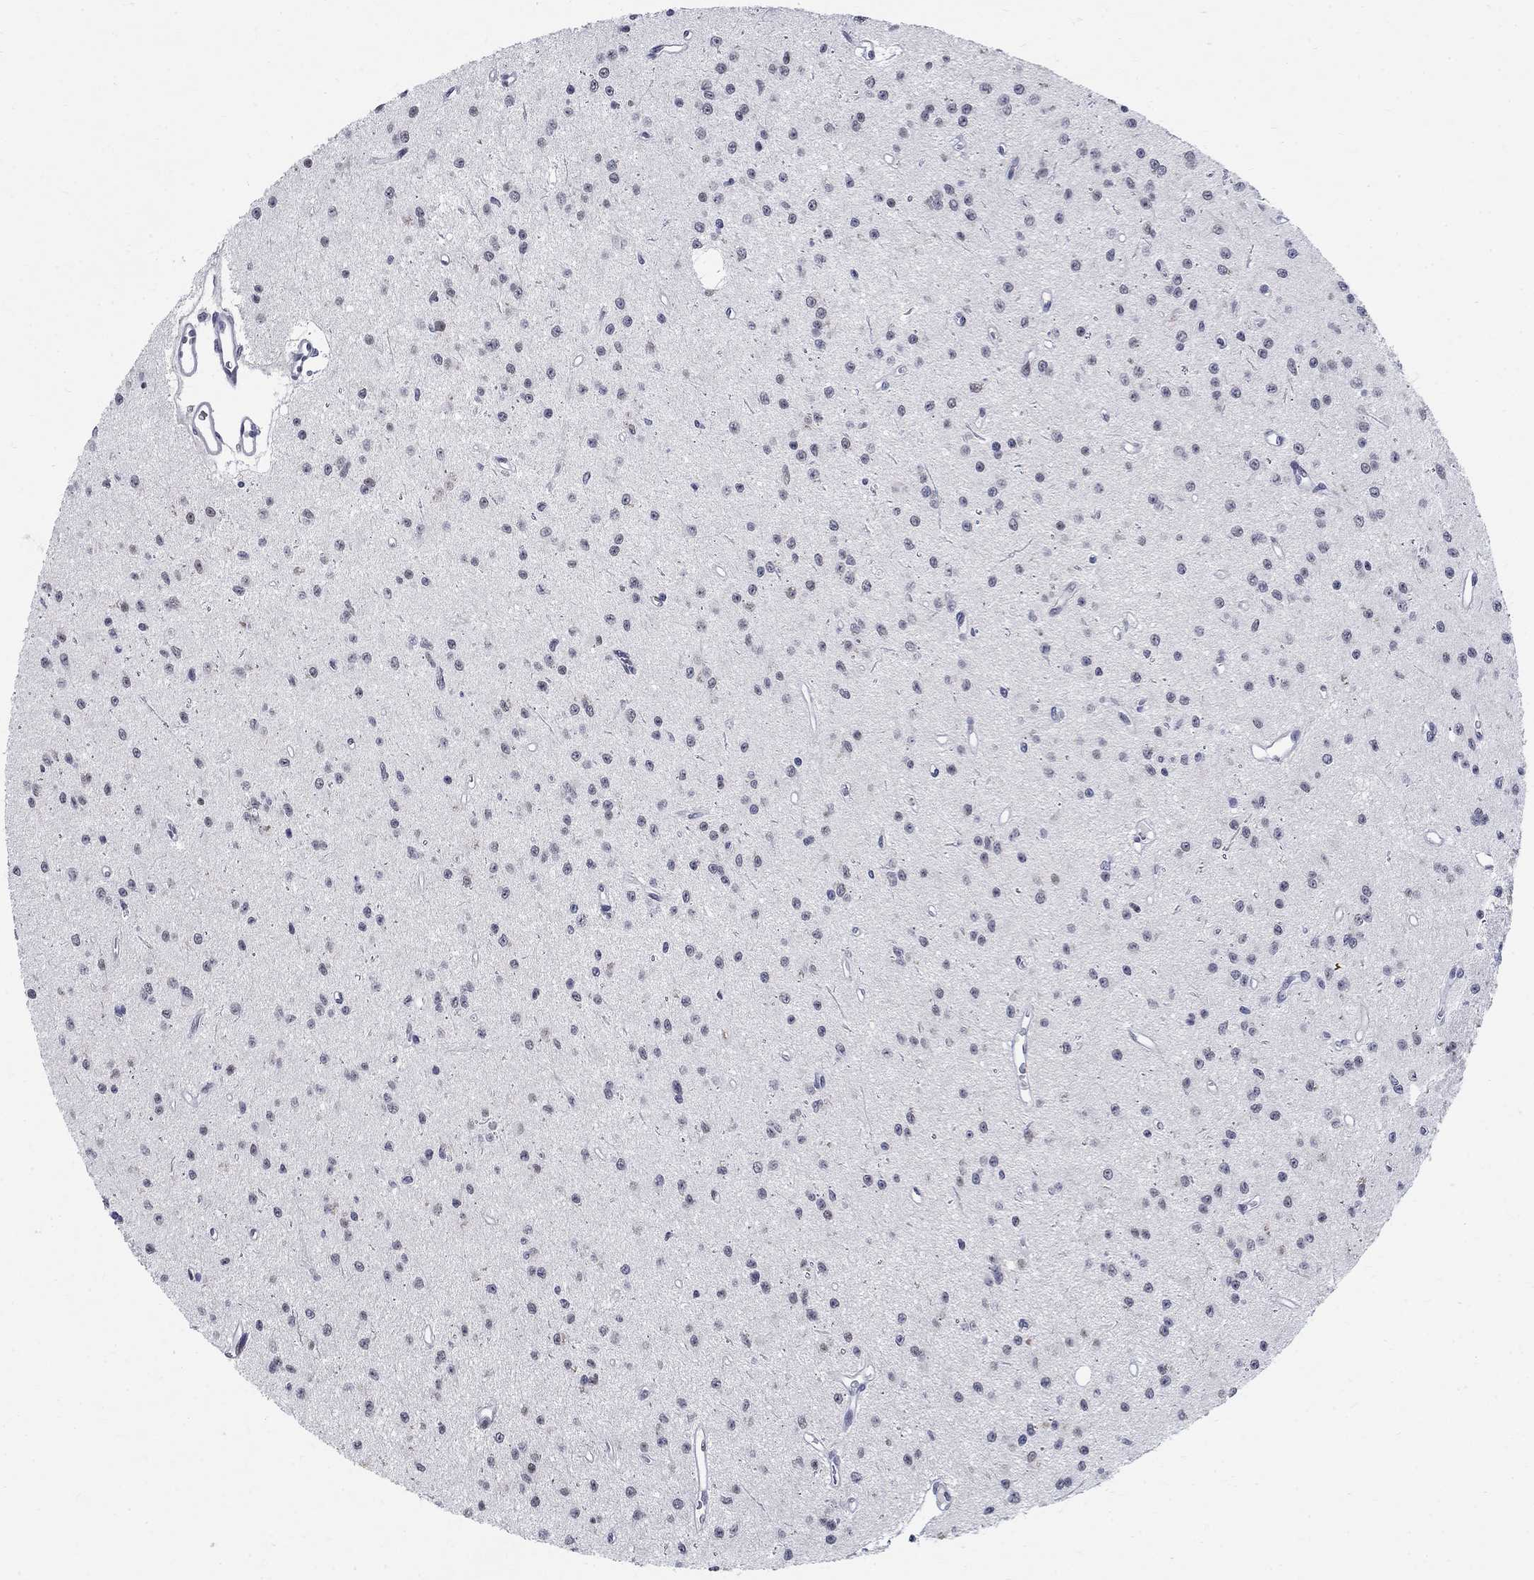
{"staining": {"intensity": "negative", "quantity": "none", "location": "none"}, "tissue": "glioma", "cell_type": "Tumor cells", "image_type": "cancer", "snomed": [{"axis": "morphology", "description": "Glioma, malignant, Low grade"}, {"axis": "topography", "description": "Brain"}], "caption": "Immunohistochemical staining of human glioma shows no significant positivity in tumor cells.", "gene": "BHLHE22", "patient": {"sex": "female", "age": 45}}